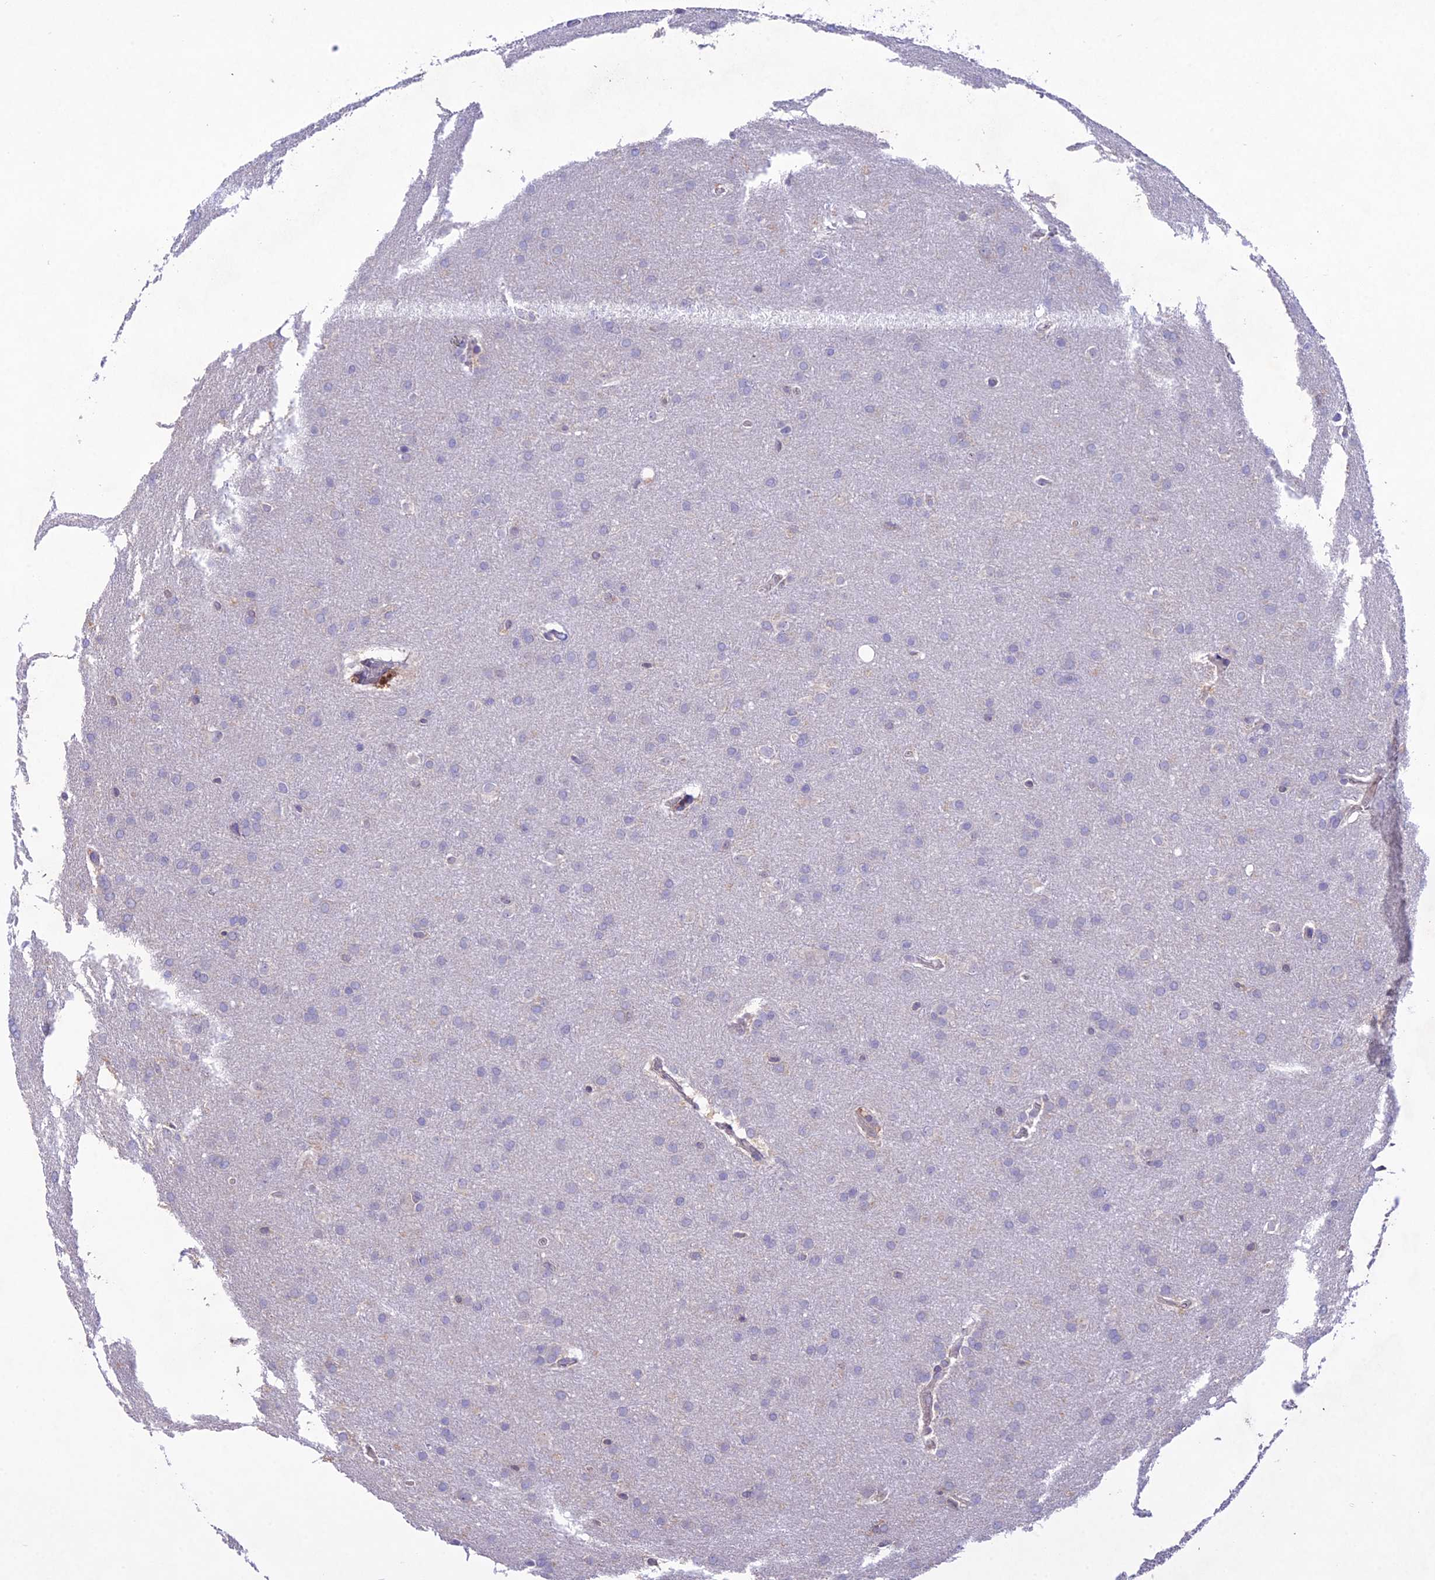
{"staining": {"intensity": "negative", "quantity": "none", "location": "none"}, "tissue": "glioma", "cell_type": "Tumor cells", "image_type": "cancer", "snomed": [{"axis": "morphology", "description": "Glioma, malignant, Low grade"}, {"axis": "topography", "description": "Brain"}], "caption": "This image is of glioma stained with IHC to label a protein in brown with the nuclei are counter-stained blue. There is no positivity in tumor cells. Nuclei are stained in blue.", "gene": "SNX24", "patient": {"sex": "female", "age": 32}}